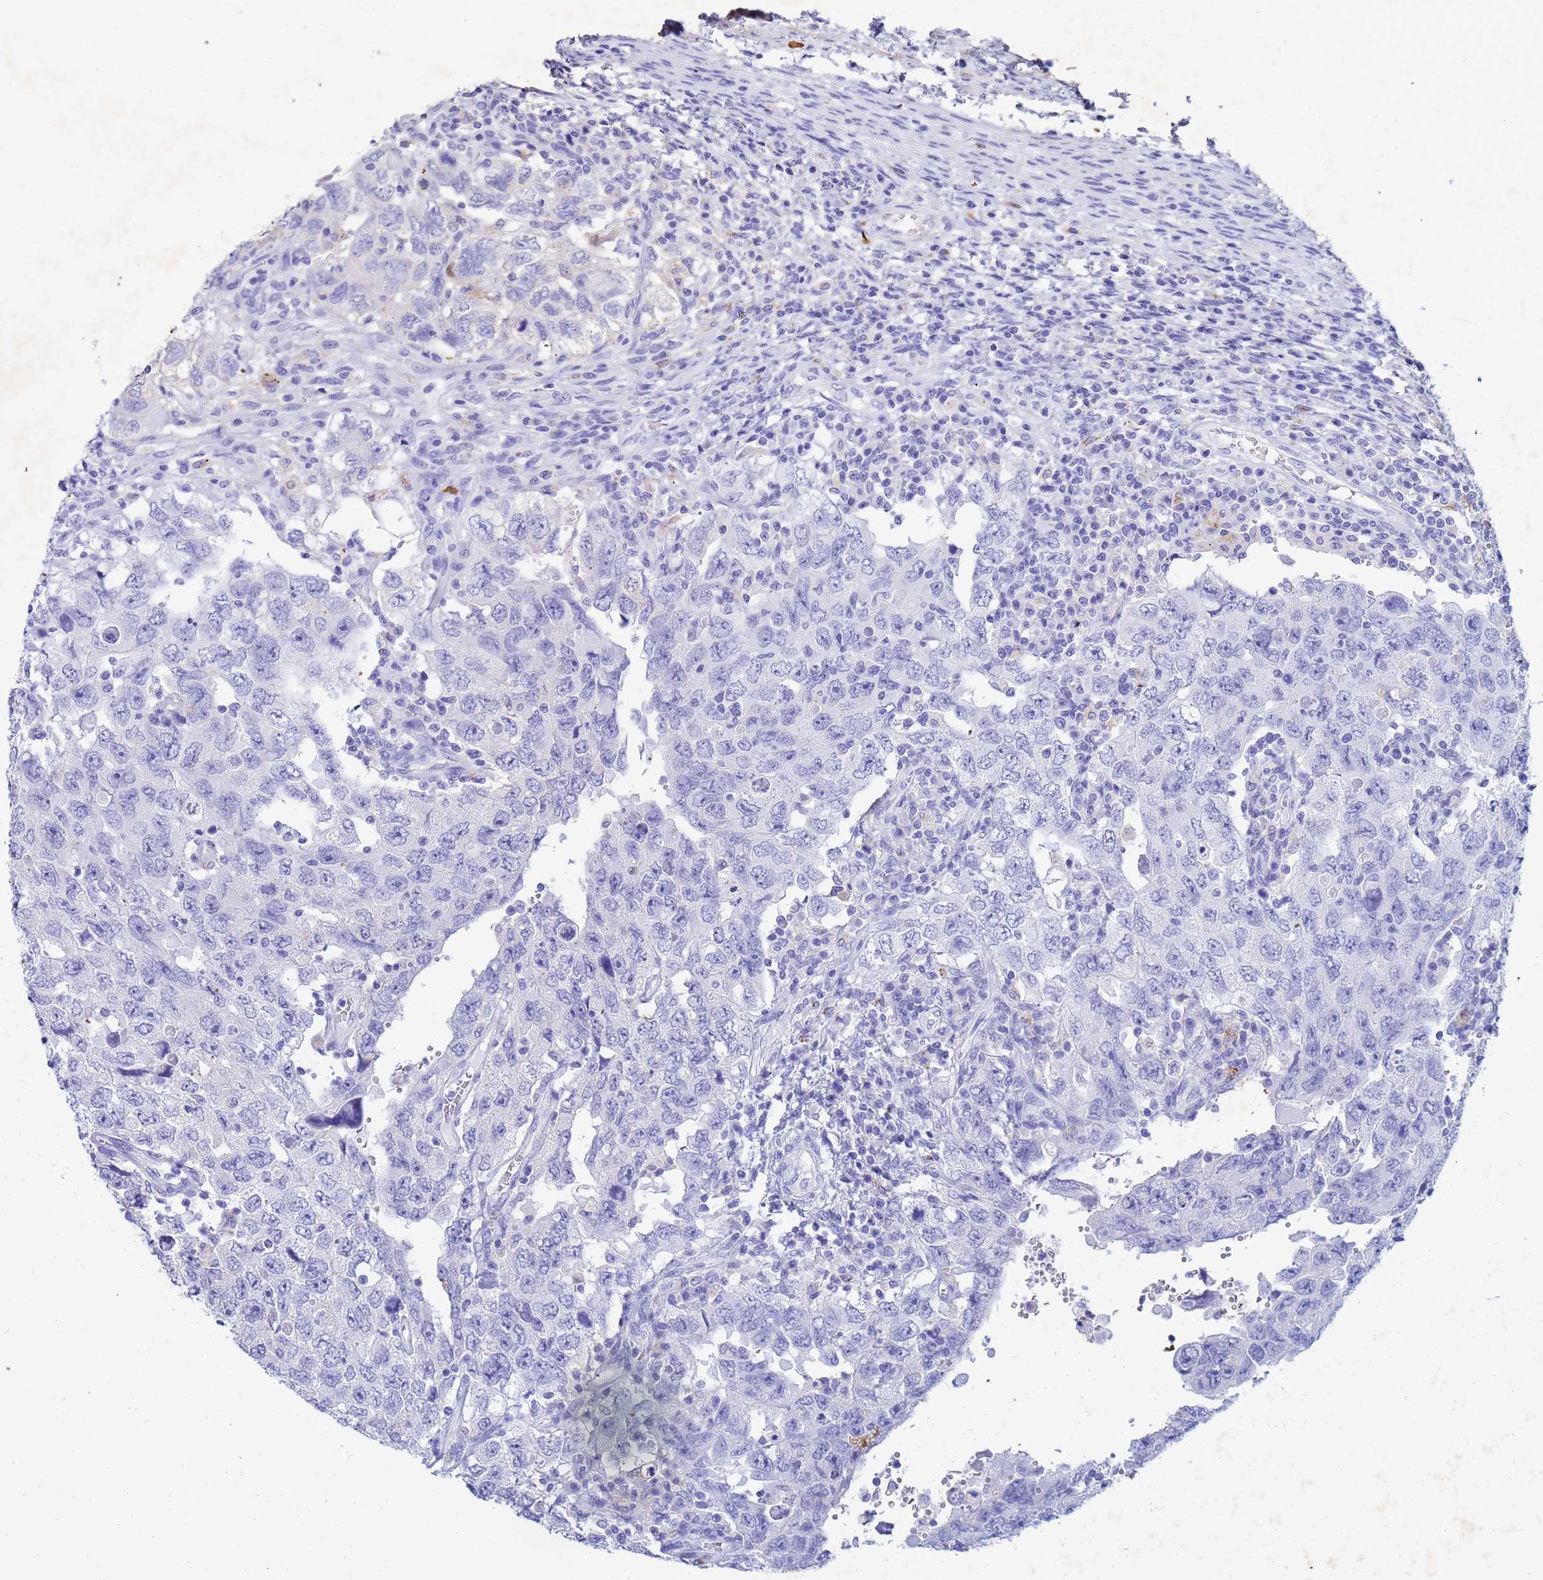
{"staining": {"intensity": "negative", "quantity": "none", "location": "none"}, "tissue": "testis cancer", "cell_type": "Tumor cells", "image_type": "cancer", "snomed": [{"axis": "morphology", "description": "Carcinoma, Embryonal, NOS"}, {"axis": "topography", "description": "Testis"}], "caption": "Tumor cells are negative for protein expression in human embryonal carcinoma (testis).", "gene": "CSTB", "patient": {"sex": "male", "age": 26}}